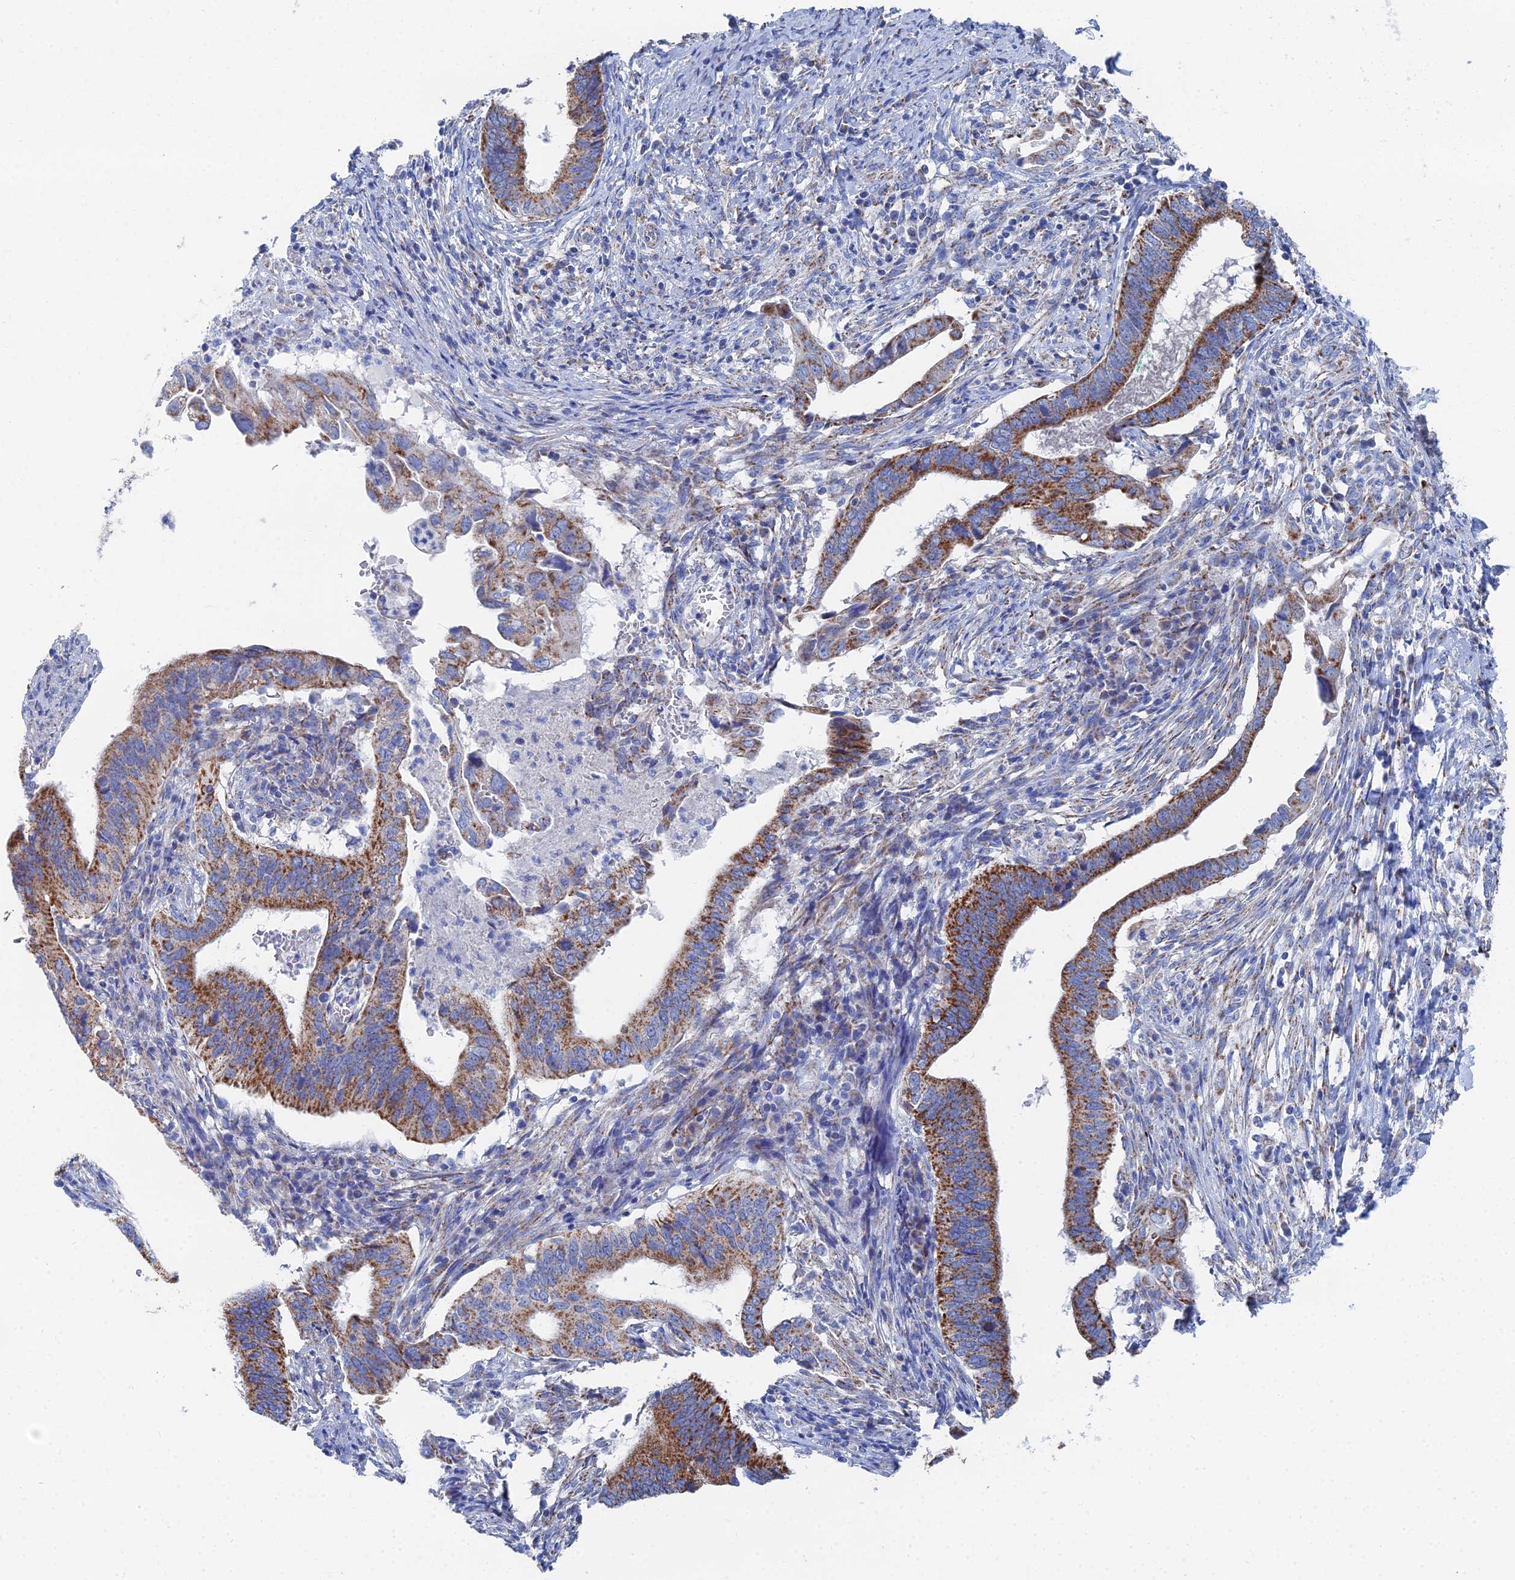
{"staining": {"intensity": "strong", "quantity": ">75%", "location": "cytoplasmic/membranous"}, "tissue": "cervical cancer", "cell_type": "Tumor cells", "image_type": "cancer", "snomed": [{"axis": "morphology", "description": "Adenocarcinoma, NOS"}, {"axis": "topography", "description": "Cervix"}], "caption": "Cervical adenocarcinoma tissue demonstrates strong cytoplasmic/membranous expression in approximately >75% of tumor cells, visualized by immunohistochemistry.", "gene": "IFT80", "patient": {"sex": "female", "age": 42}}